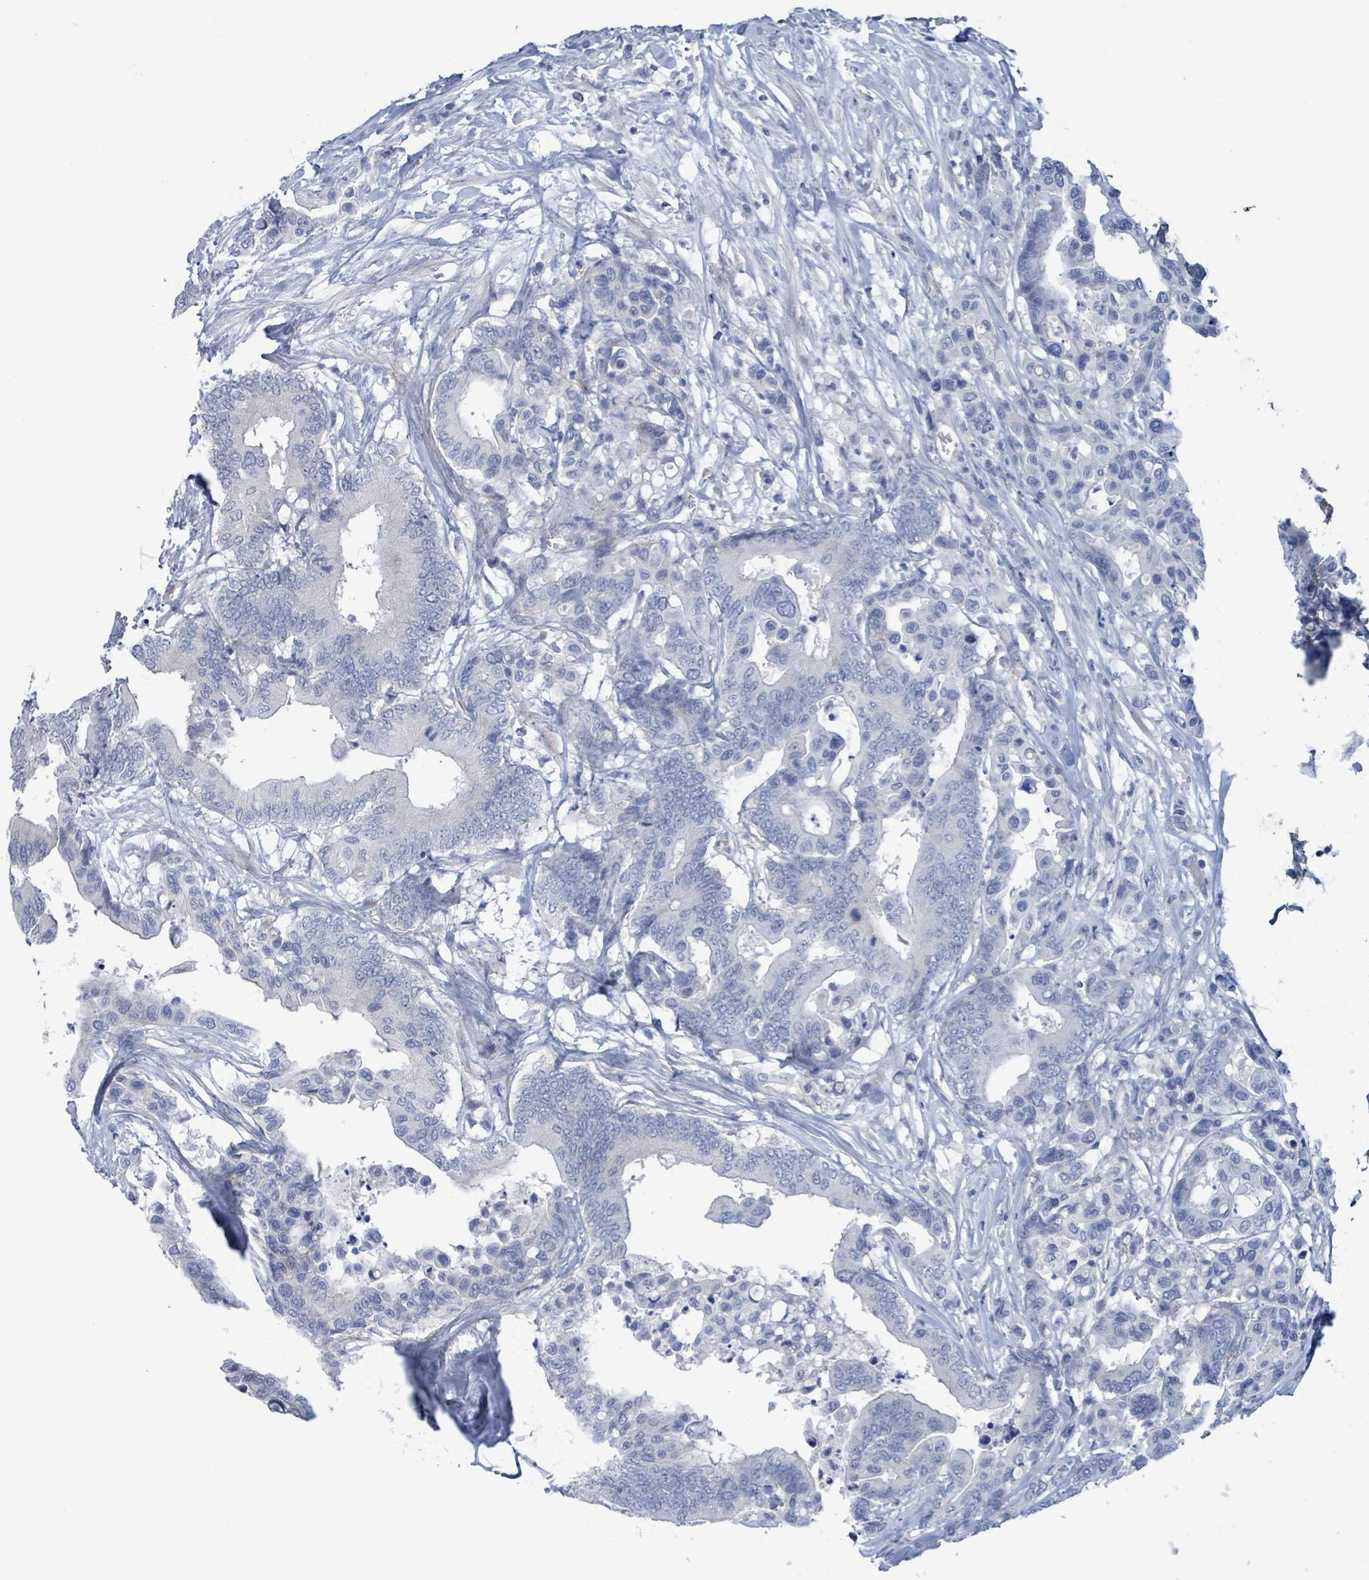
{"staining": {"intensity": "negative", "quantity": "none", "location": "none"}, "tissue": "colorectal cancer", "cell_type": "Tumor cells", "image_type": "cancer", "snomed": [{"axis": "morphology", "description": "Normal tissue, NOS"}, {"axis": "morphology", "description": "Adenocarcinoma, NOS"}, {"axis": "topography", "description": "Colon"}], "caption": "Immunohistochemistry (IHC) of adenocarcinoma (colorectal) reveals no positivity in tumor cells.", "gene": "PKLR", "patient": {"sex": "male", "age": 82}}